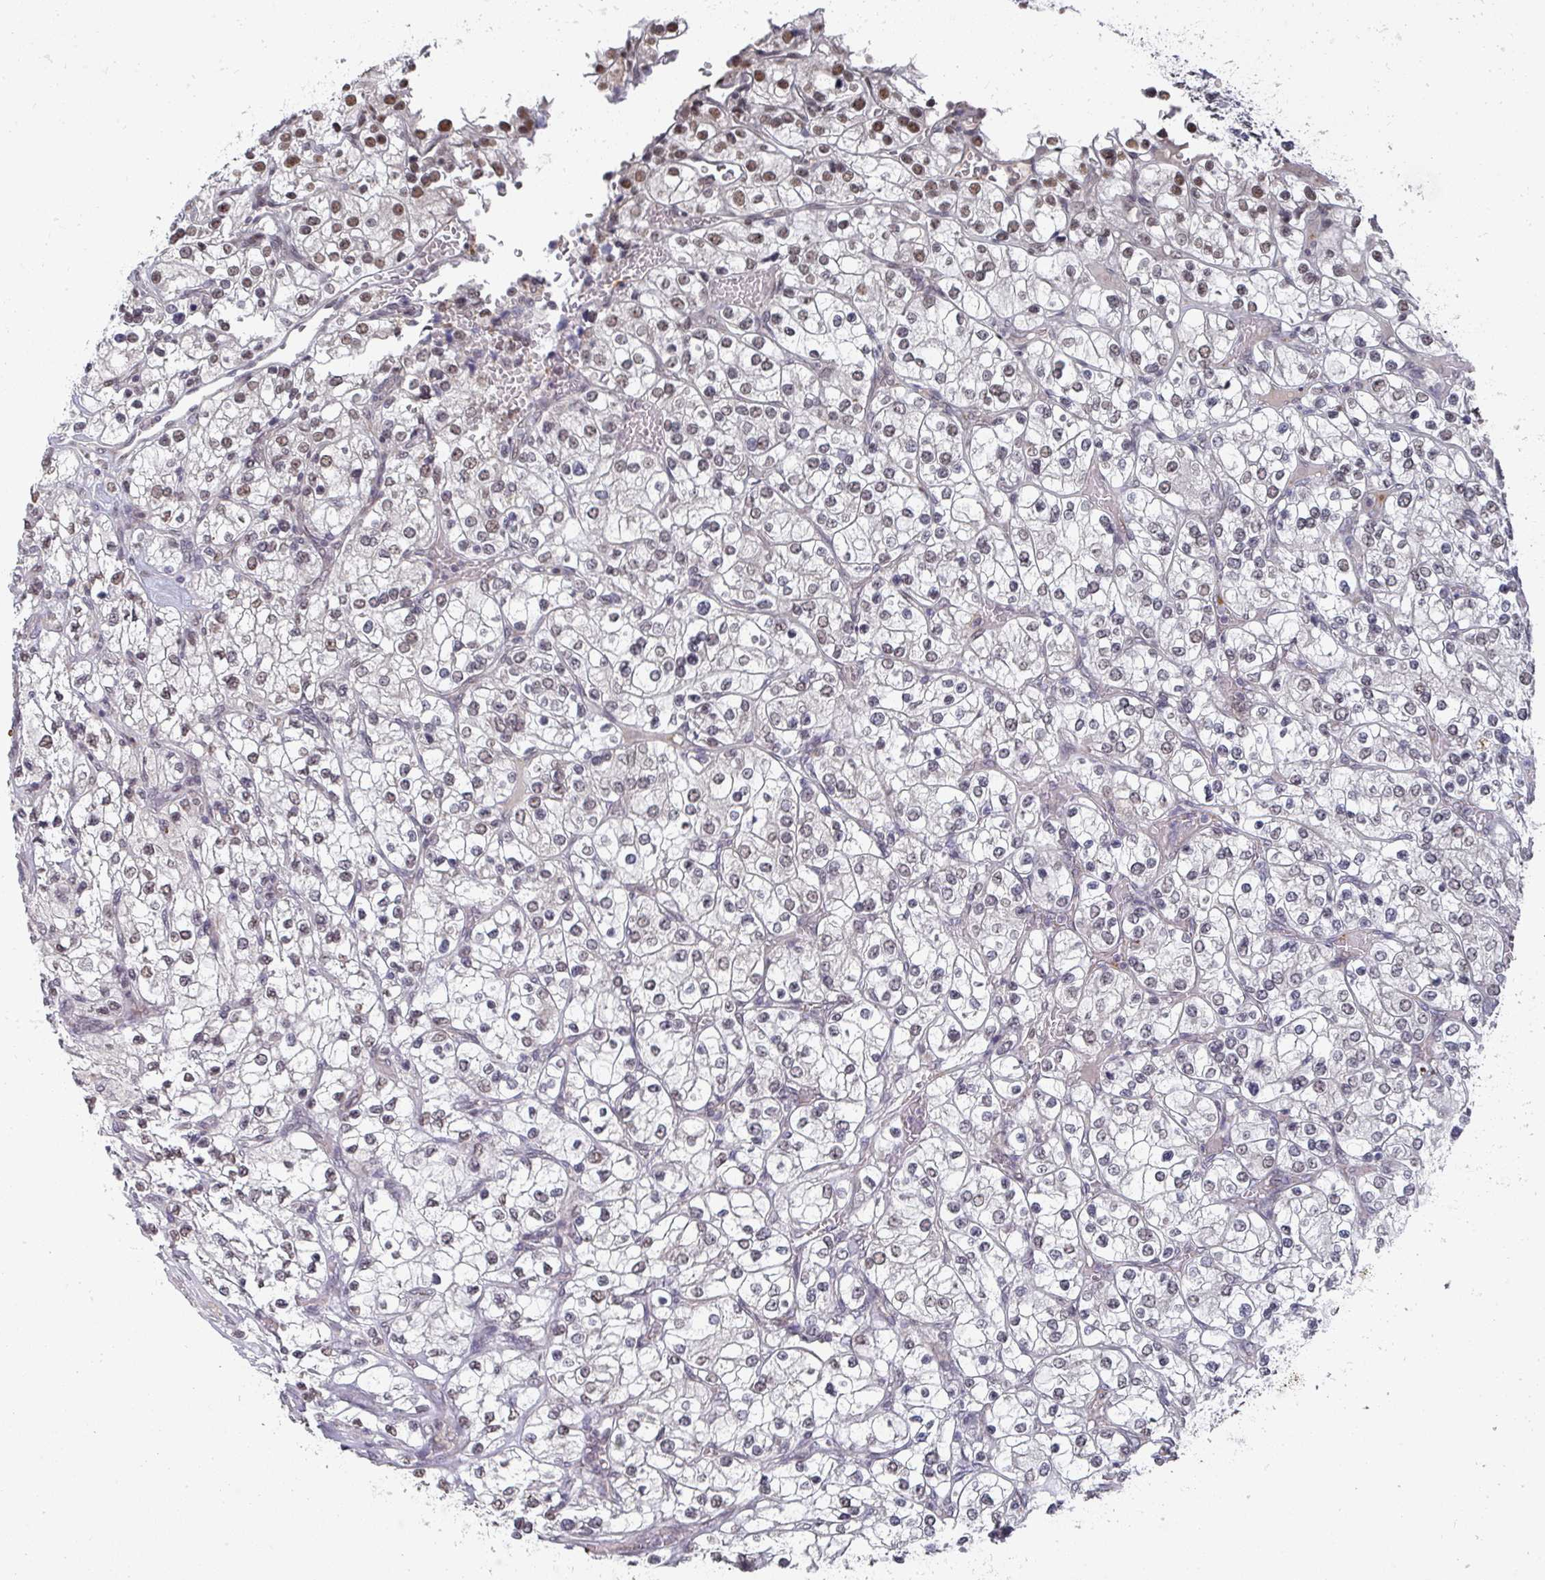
{"staining": {"intensity": "weak", "quantity": "25%-75%", "location": "nuclear"}, "tissue": "renal cancer", "cell_type": "Tumor cells", "image_type": "cancer", "snomed": [{"axis": "morphology", "description": "Adenocarcinoma, NOS"}, {"axis": "topography", "description": "Kidney"}], "caption": "Immunohistochemical staining of human adenocarcinoma (renal) displays low levels of weak nuclear protein expression in approximately 25%-75% of tumor cells.", "gene": "ZNF654", "patient": {"sex": "male", "age": 80}}